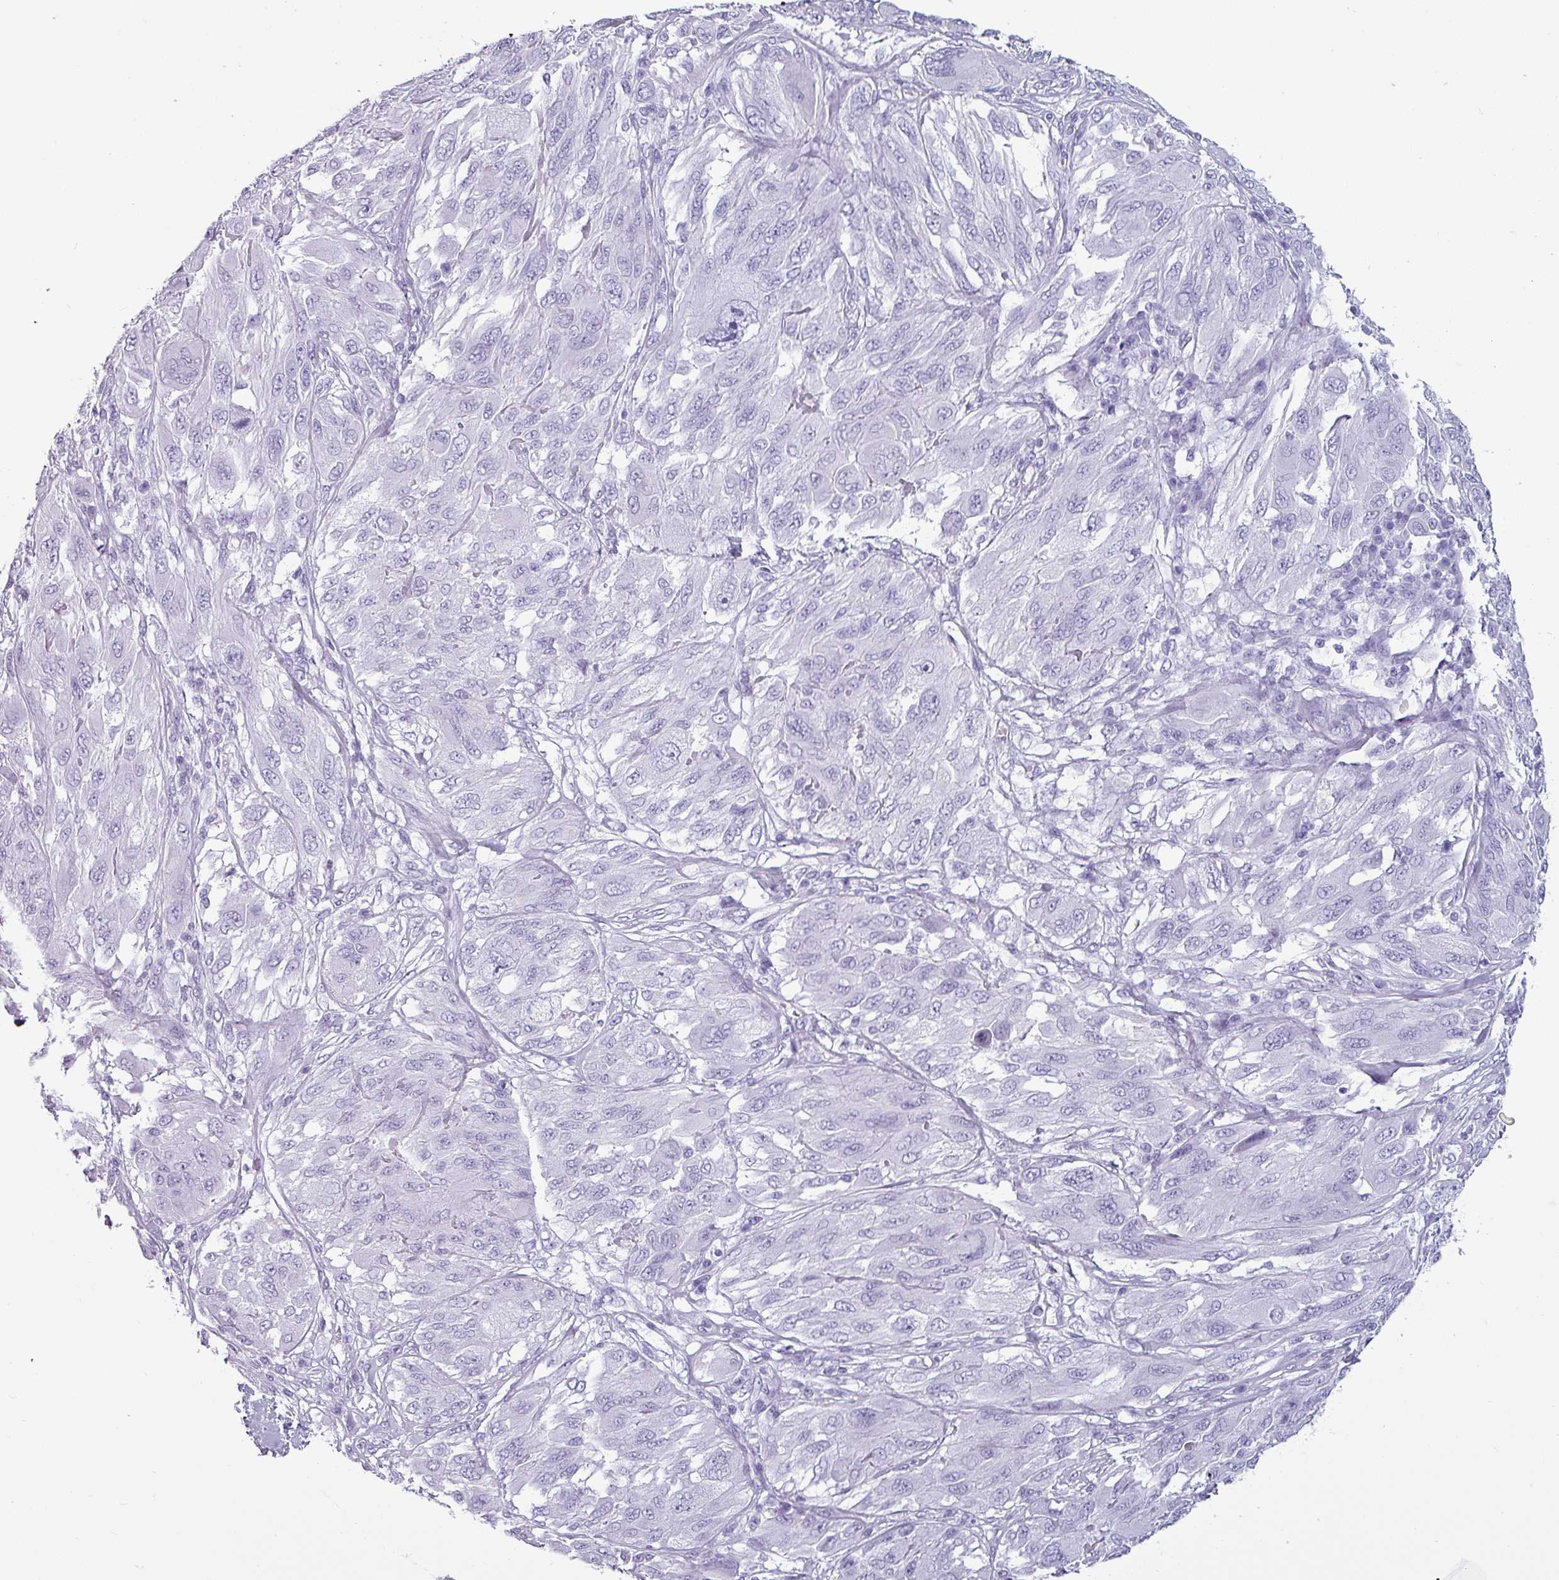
{"staining": {"intensity": "negative", "quantity": "none", "location": "none"}, "tissue": "melanoma", "cell_type": "Tumor cells", "image_type": "cancer", "snomed": [{"axis": "morphology", "description": "Malignant melanoma, NOS"}, {"axis": "topography", "description": "Skin"}], "caption": "This is an IHC micrograph of melanoma. There is no staining in tumor cells.", "gene": "CRYBB2", "patient": {"sex": "female", "age": 91}}